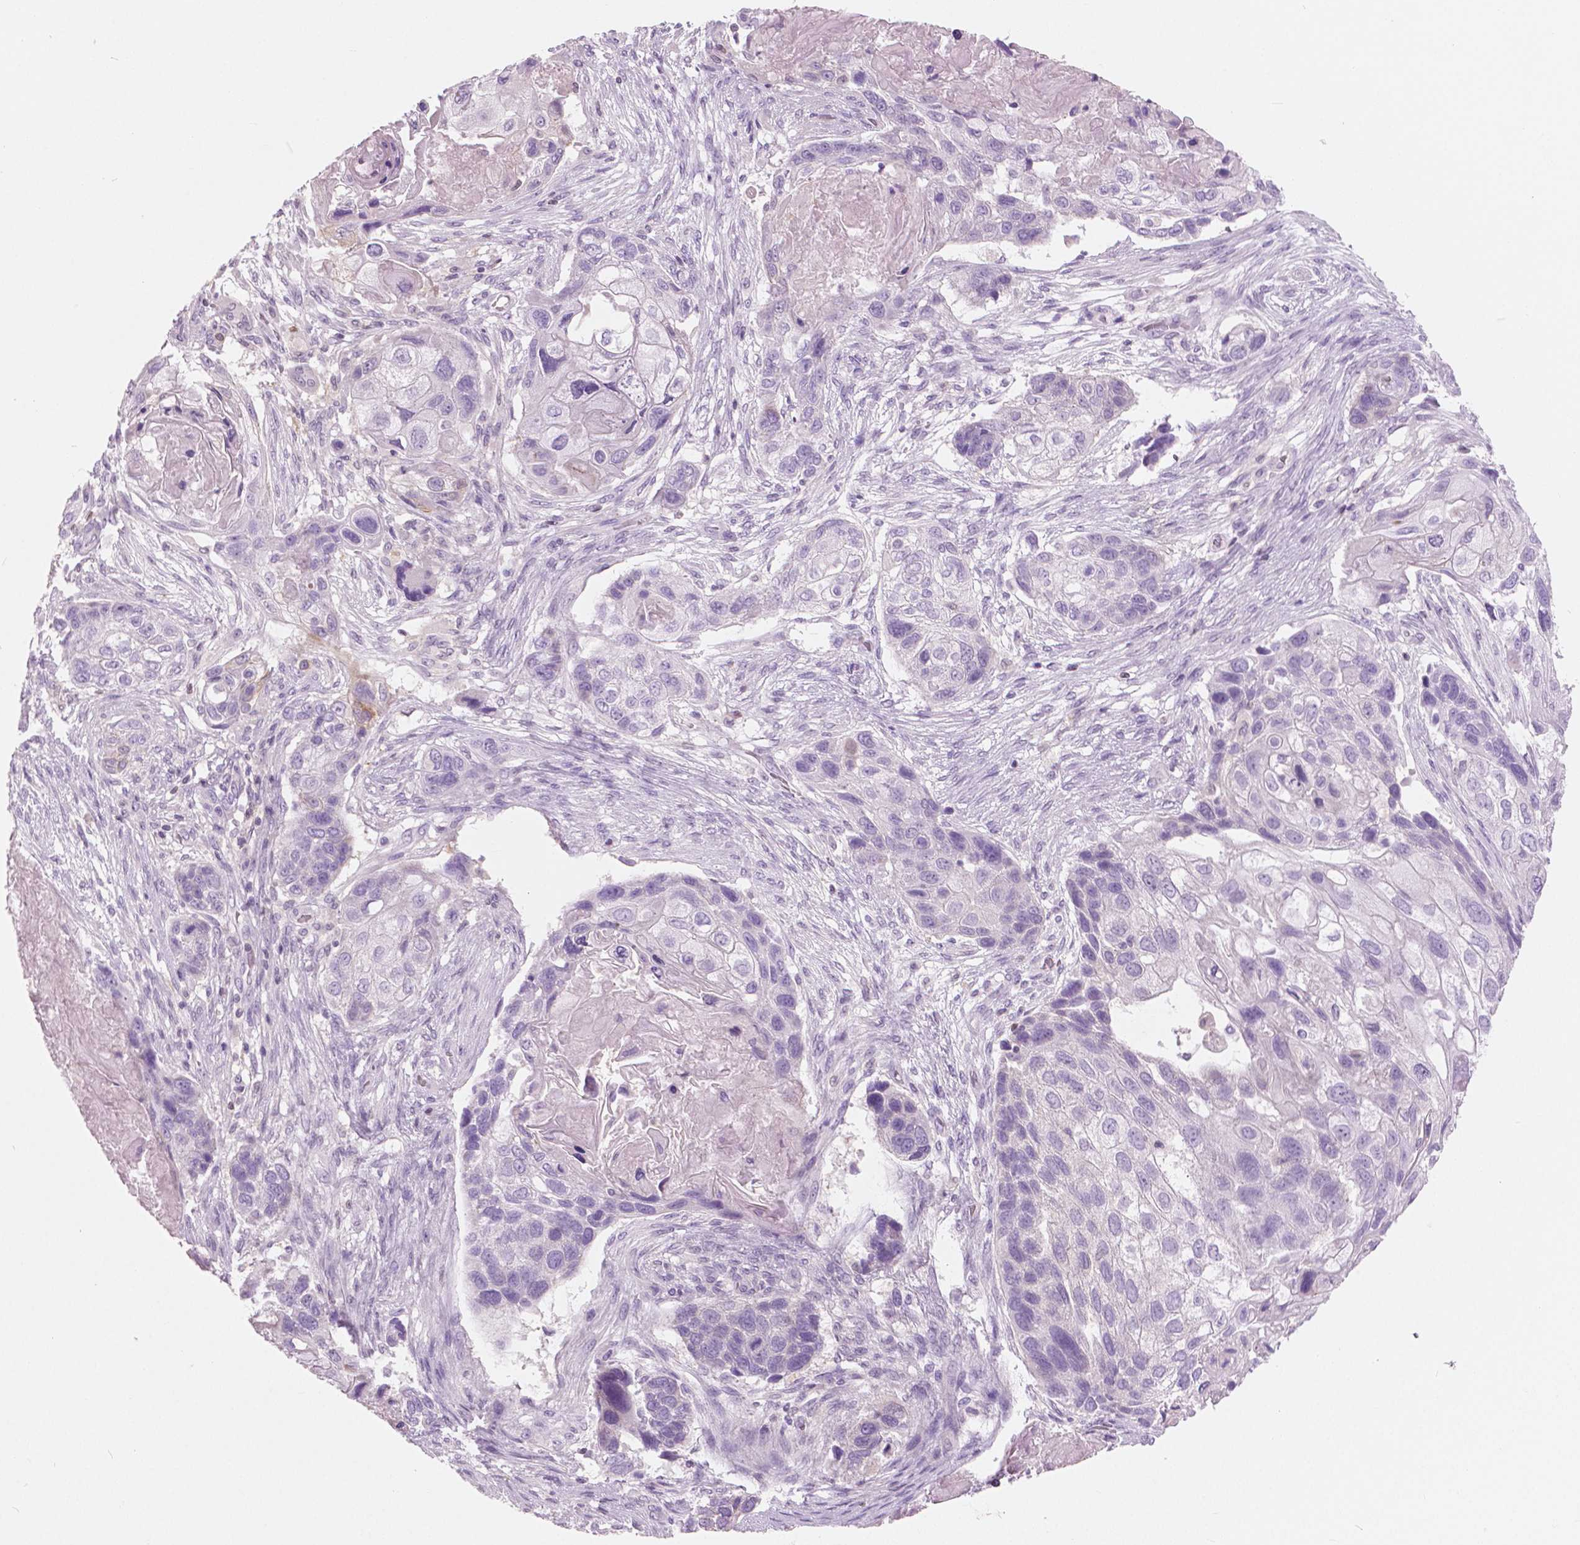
{"staining": {"intensity": "negative", "quantity": "none", "location": "none"}, "tissue": "lung cancer", "cell_type": "Tumor cells", "image_type": "cancer", "snomed": [{"axis": "morphology", "description": "Squamous cell carcinoma, NOS"}, {"axis": "topography", "description": "Lung"}], "caption": "This is an immunohistochemistry histopathology image of human lung cancer (squamous cell carcinoma). There is no expression in tumor cells.", "gene": "GALM", "patient": {"sex": "male", "age": 69}}